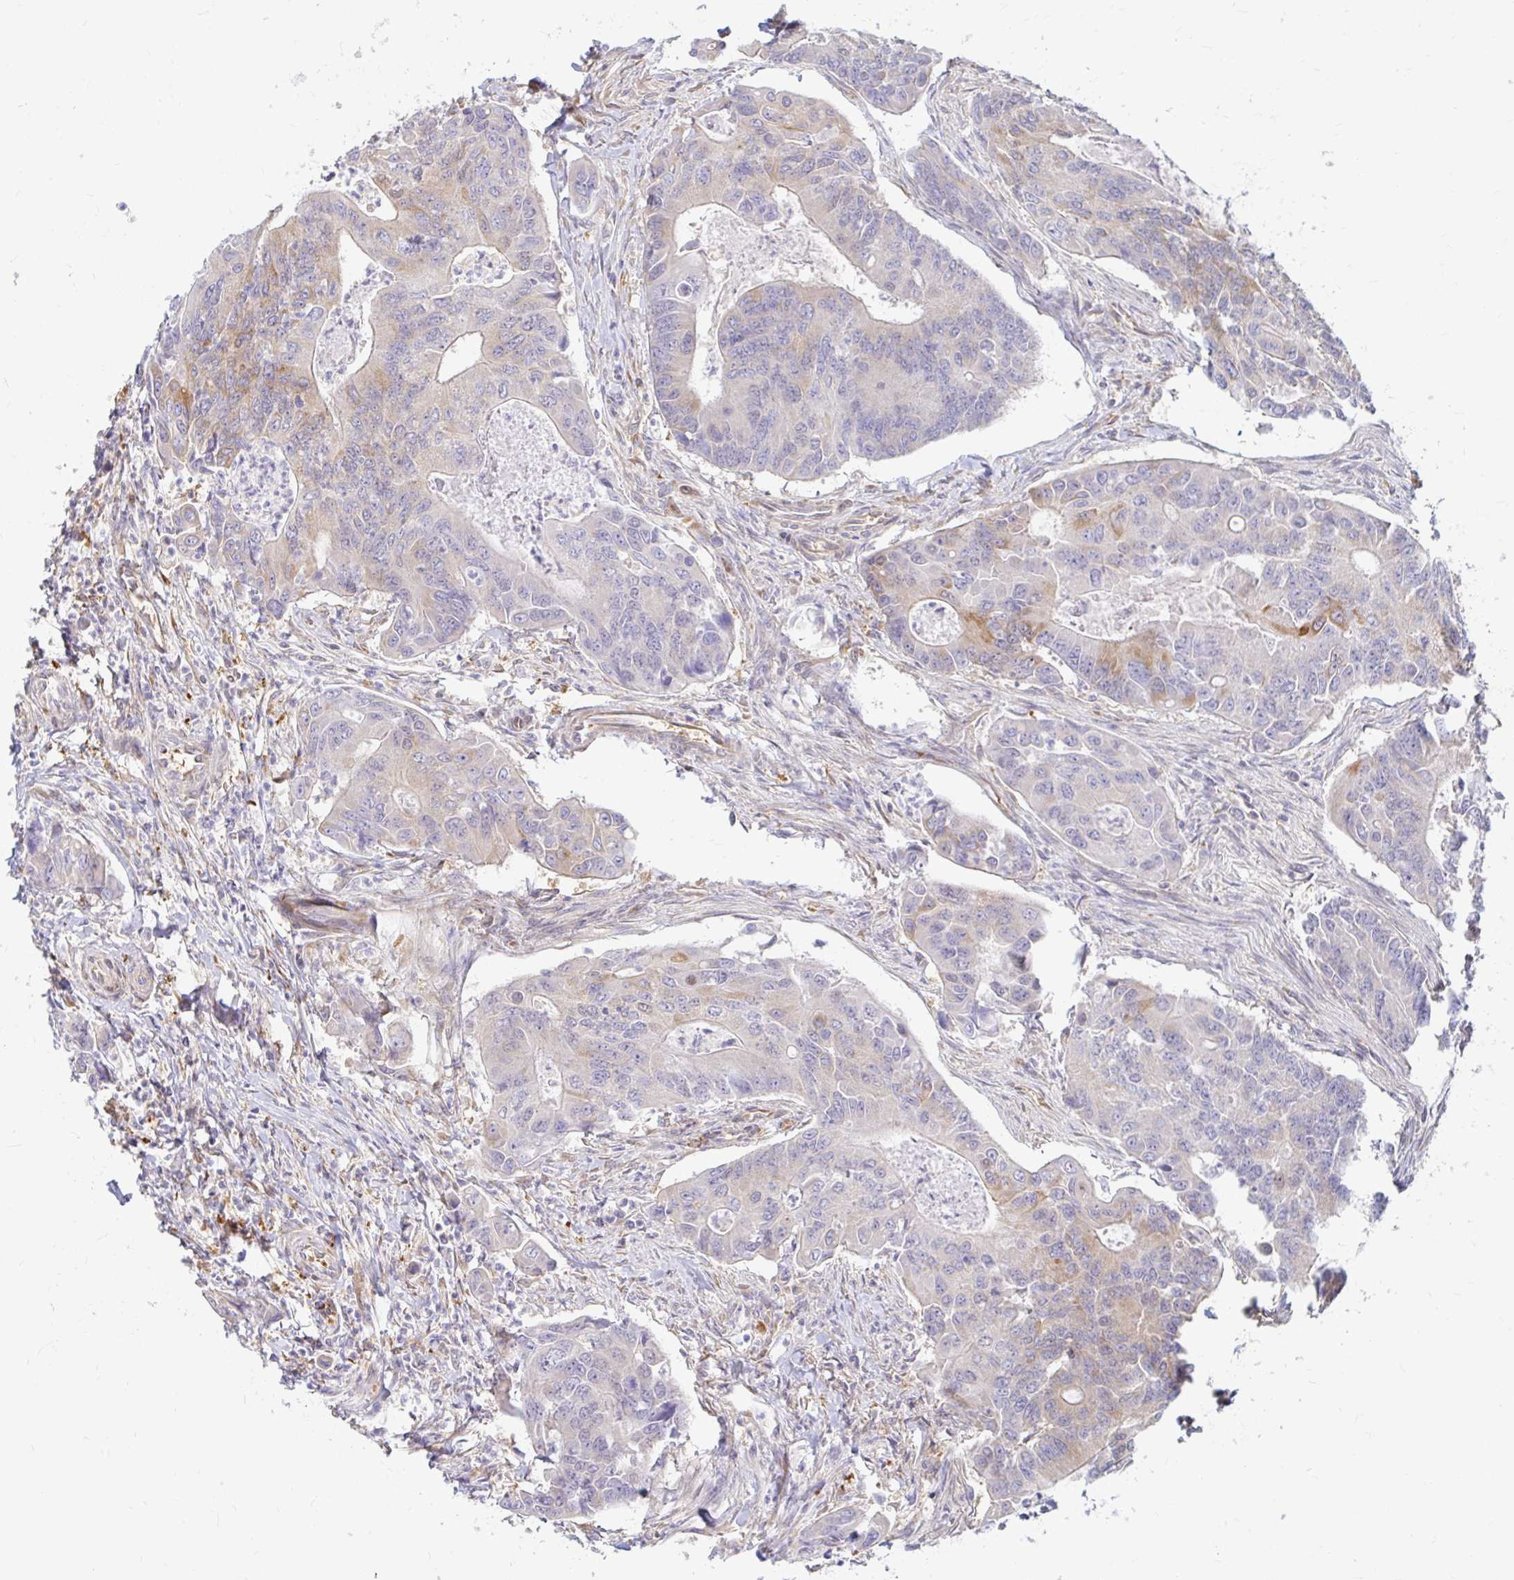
{"staining": {"intensity": "weak", "quantity": "<25%", "location": "cytoplasmic/membranous"}, "tissue": "colorectal cancer", "cell_type": "Tumor cells", "image_type": "cancer", "snomed": [{"axis": "morphology", "description": "Adenocarcinoma, NOS"}, {"axis": "topography", "description": "Colon"}], "caption": "Immunohistochemistry (IHC) photomicrograph of colorectal adenocarcinoma stained for a protein (brown), which shows no positivity in tumor cells. Nuclei are stained in blue.", "gene": "CAST", "patient": {"sex": "female", "age": 67}}